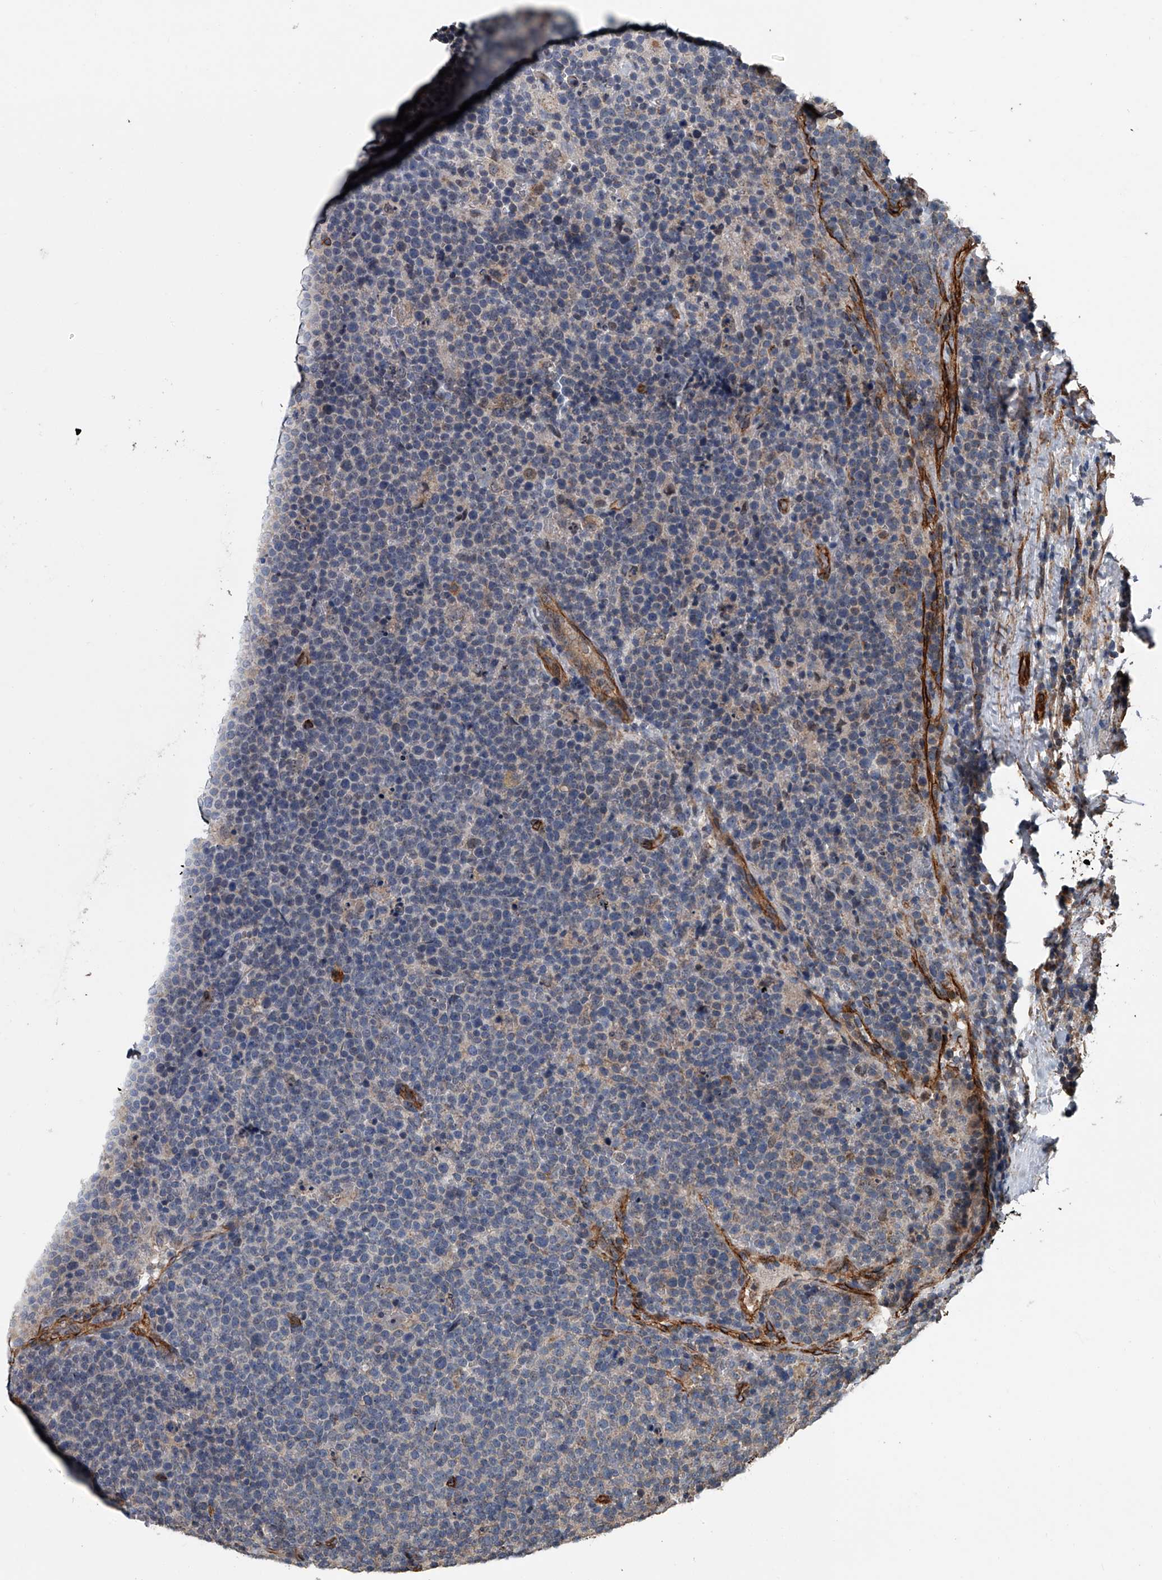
{"staining": {"intensity": "negative", "quantity": "none", "location": "none"}, "tissue": "lymphoma", "cell_type": "Tumor cells", "image_type": "cancer", "snomed": [{"axis": "morphology", "description": "Malignant lymphoma, non-Hodgkin's type, High grade"}, {"axis": "topography", "description": "Lymph node"}], "caption": "Tumor cells show no significant protein expression in malignant lymphoma, non-Hodgkin's type (high-grade).", "gene": "LDLRAD2", "patient": {"sex": "male", "age": 61}}